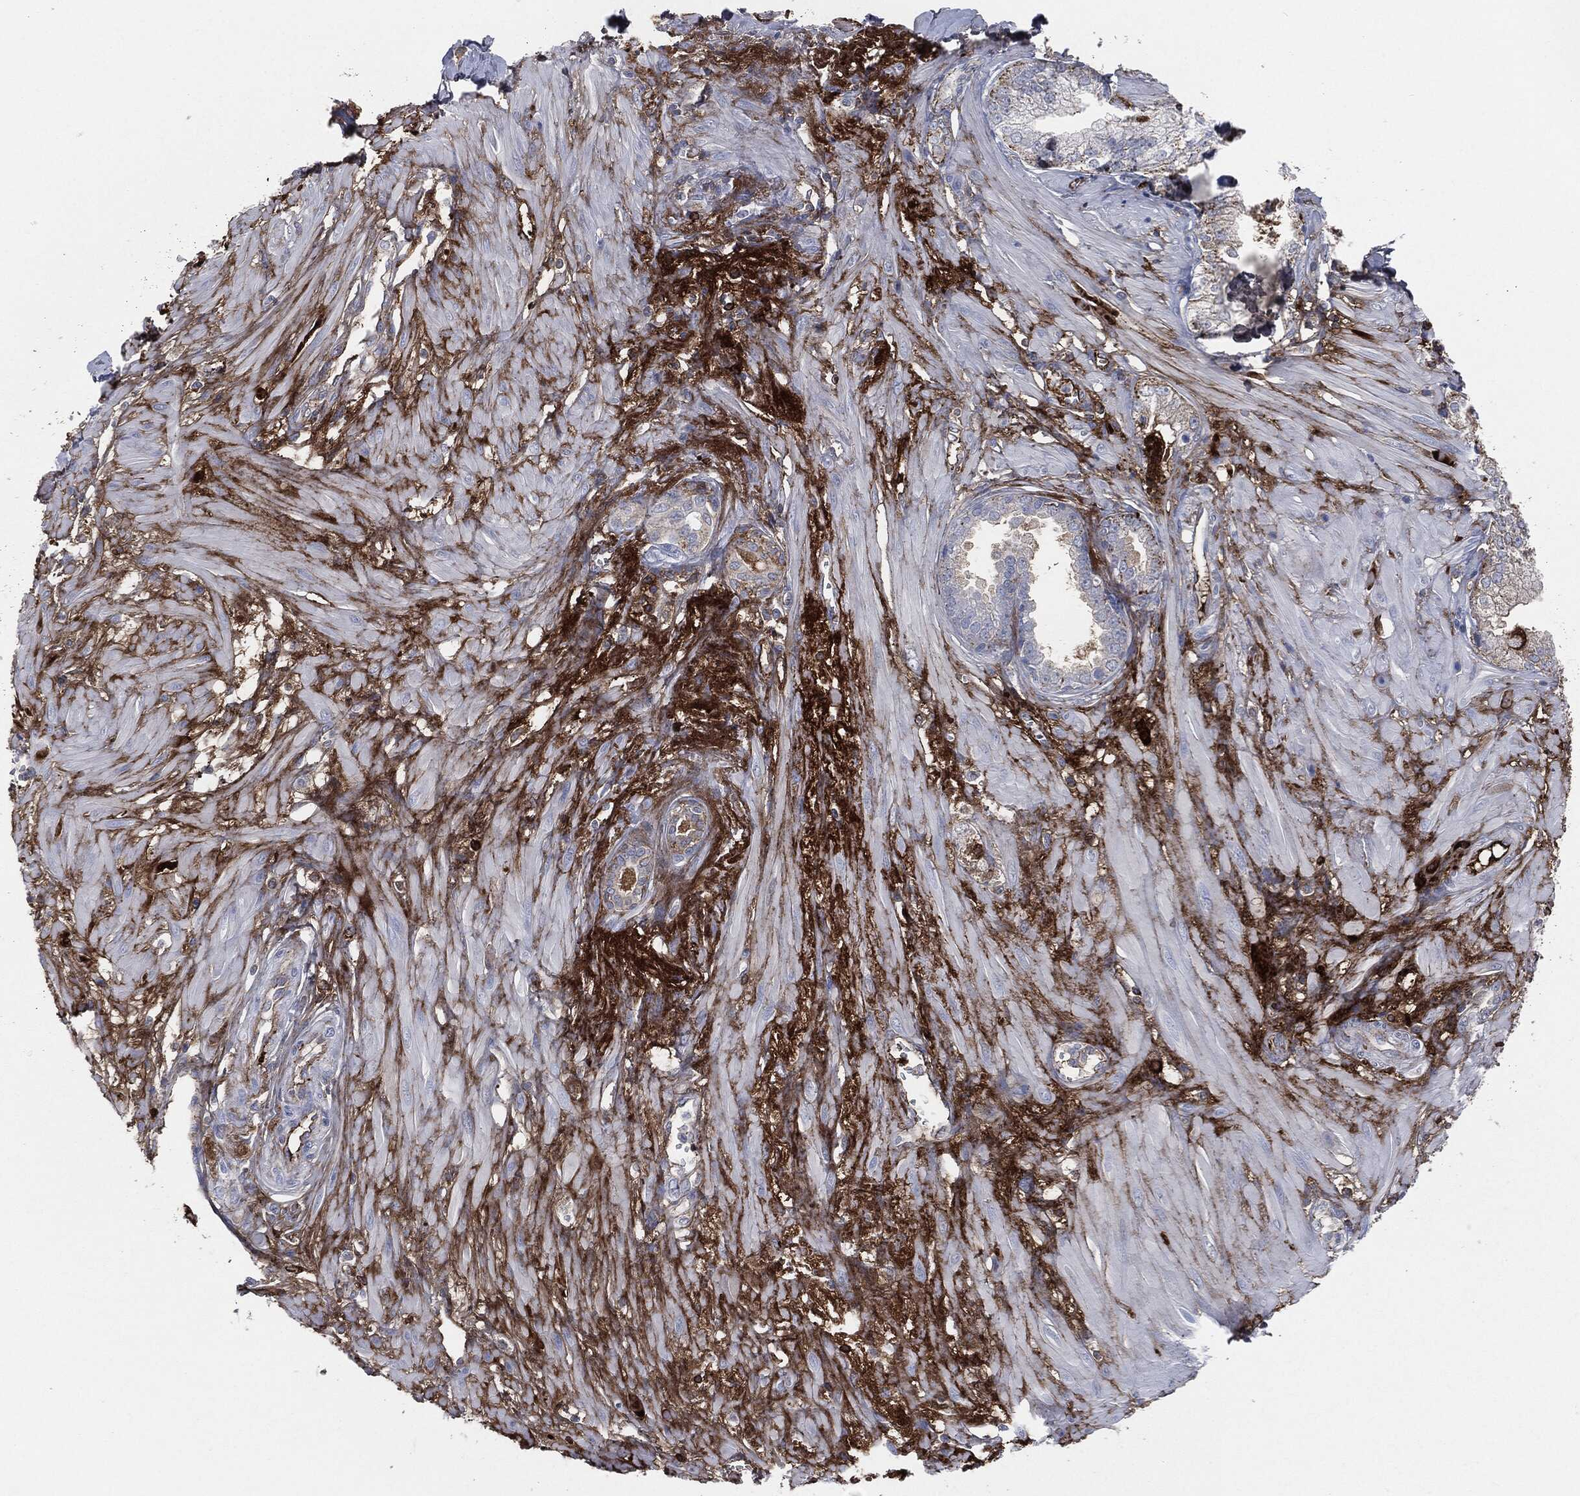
{"staining": {"intensity": "negative", "quantity": "none", "location": "none"}, "tissue": "prostate cancer", "cell_type": "Tumor cells", "image_type": "cancer", "snomed": [{"axis": "morphology", "description": "Adenocarcinoma, NOS"}, {"axis": "topography", "description": "Prostate and seminal vesicle, NOS"}, {"axis": "topography", "description": "Prostate"}], "caption": "High magnification brightfield microscopy of prostate adenocarcinoma stained with DAB (brown) and counterstained with hematoxylin (blue): tumor cells show no significant staining.", "gene": "APOB", "patient": {"sex": "male", "age": 79}}